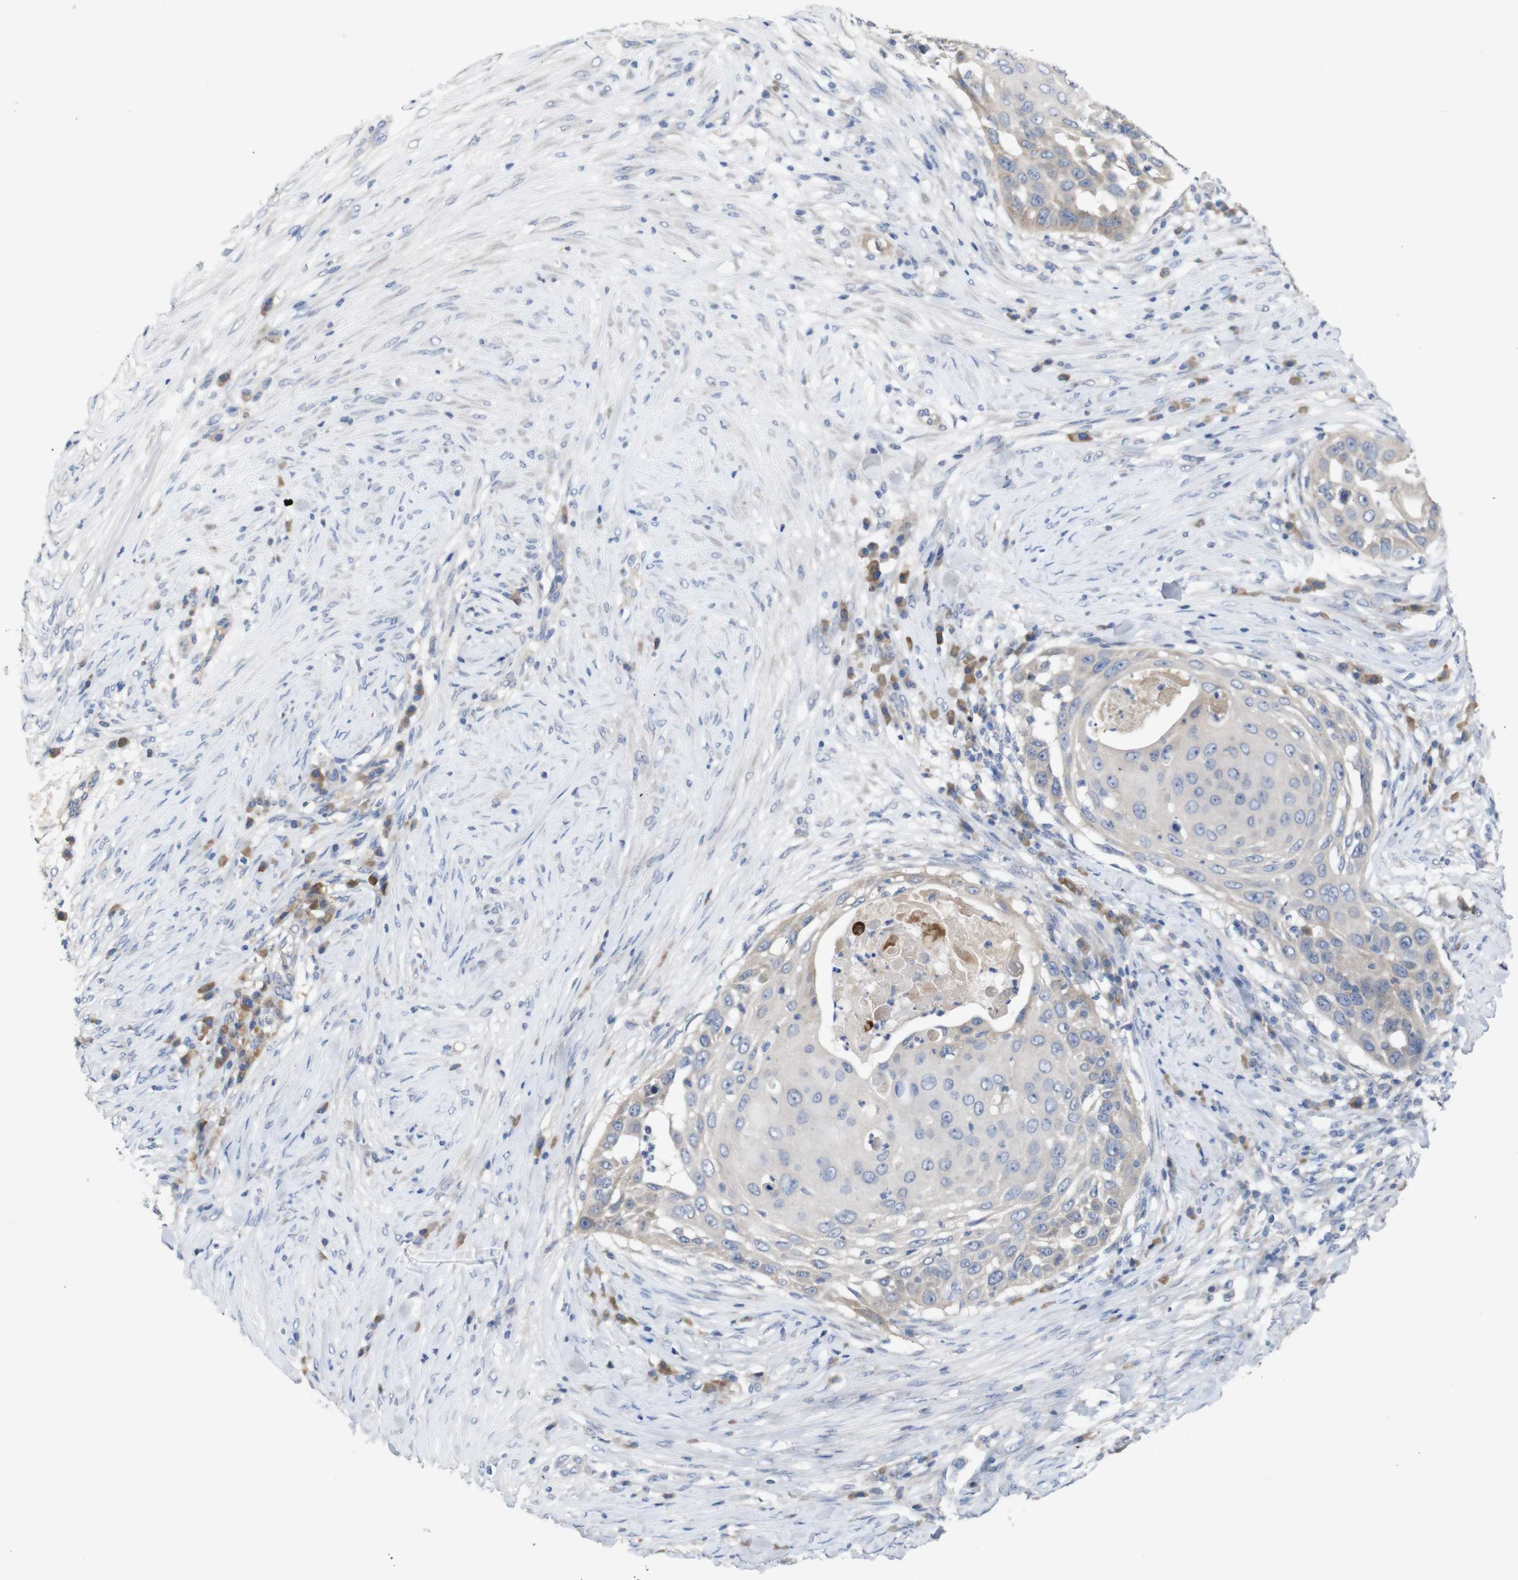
{"staining": {"intensity": "weak", "quantity": "<25%", "location": "cytoplasmic/membranous"}, "tissue": "skin cancer", "cell_type": "Tumor cells", "image_type": "cancer", "snomed": [{"axis": "morphology", "description": "Squamous cell carcinoma, NOS"}, {"axis": "topography", "description": "Skin"}], "caption": "The immunohistochemistry image has no significant expression in tumor cells of squamous cell carcinoma (skin) tissue.", "gene": "BCAR3", "patient": {"sex": "female", "age": 44}}